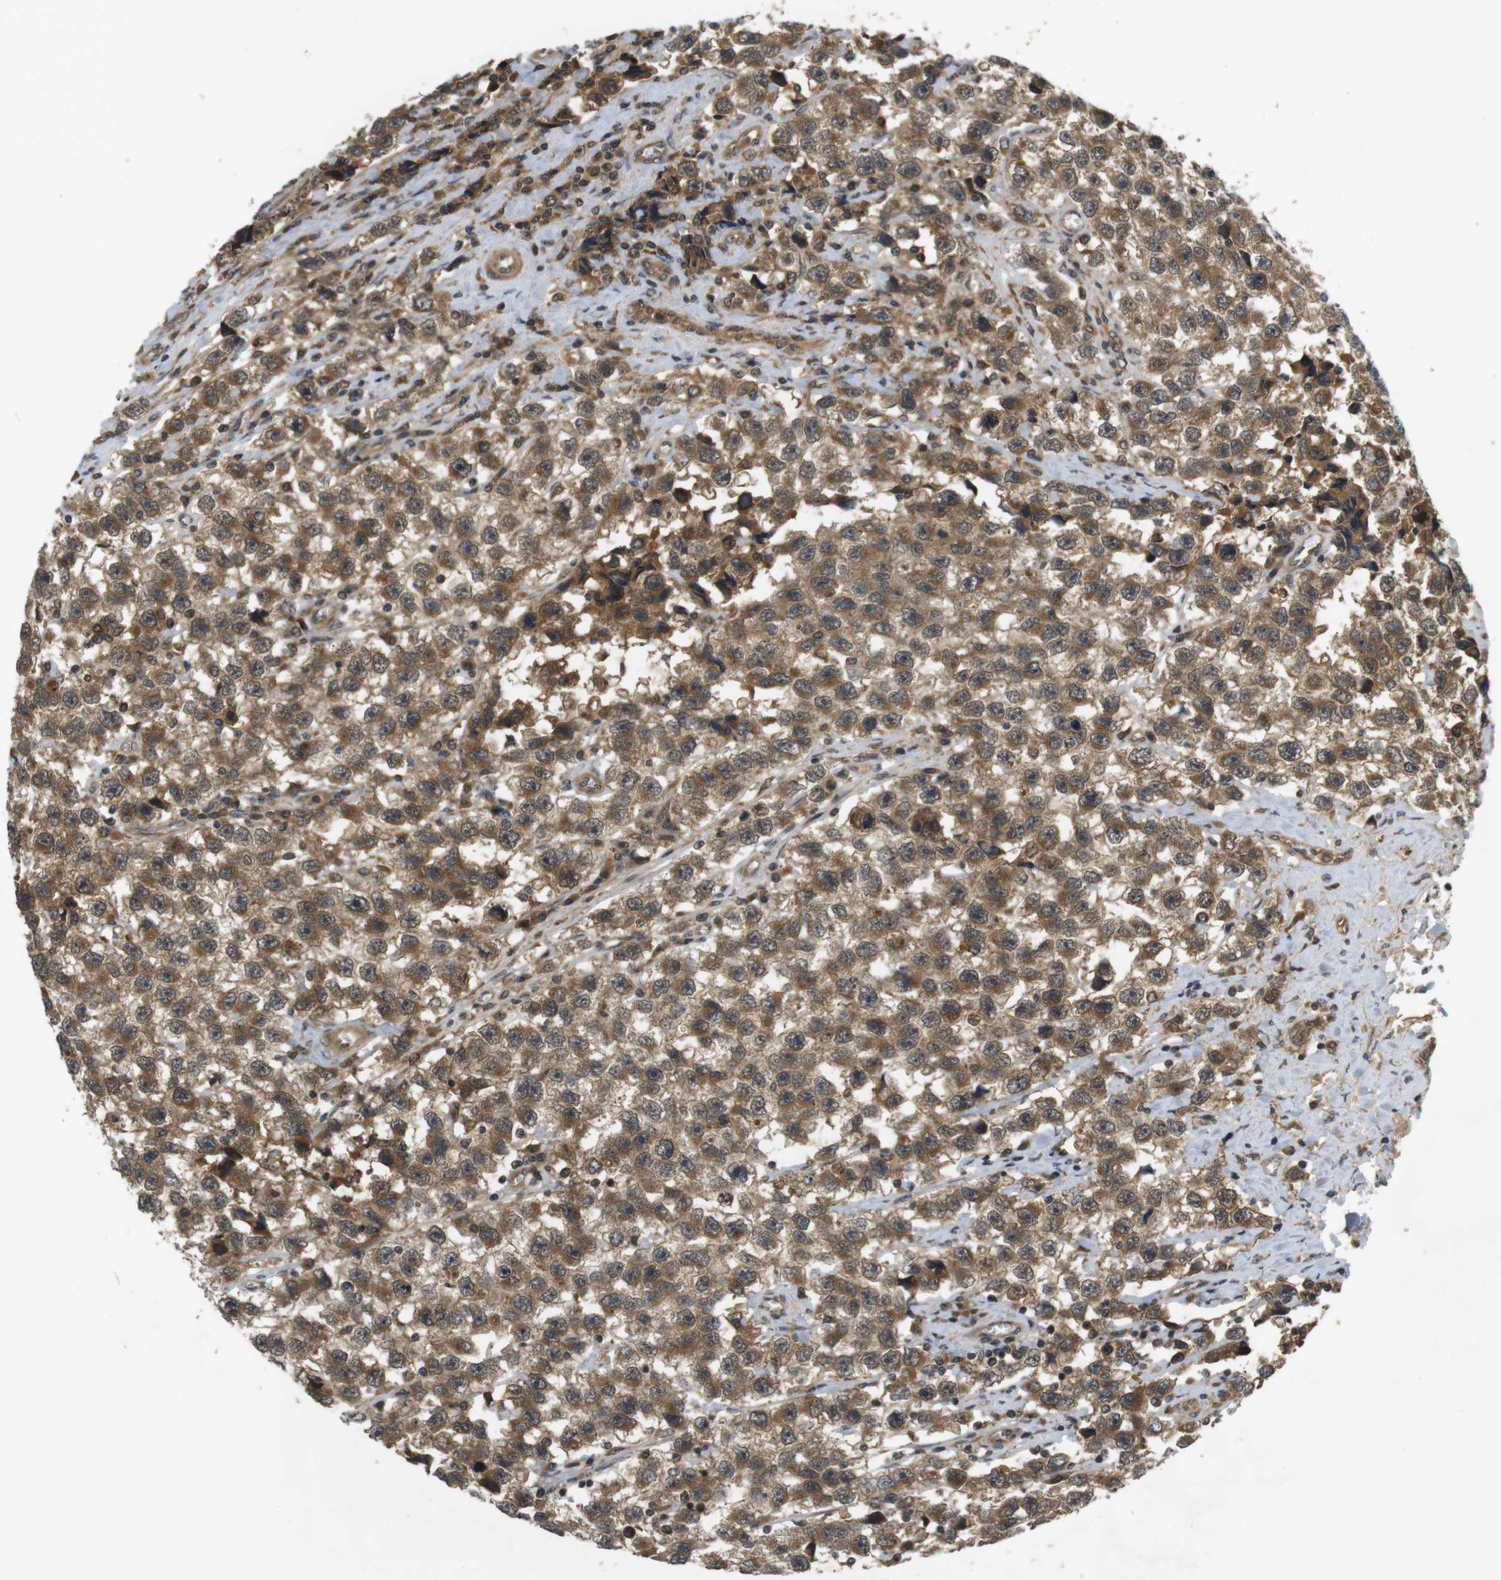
{"staining": {"intensity": "moderate", "quantity": ">75%", "location": "cytoplasmic/membranous"}, "tissue": "testis cancer", "cell_type": "Tumor cells", "image_type": "cancer", "snomed": [{"axis": "morphology", "description": "Seminoma, NOS"}, {"axis": "topography", "description": "Testis"}], "caption": "Protein expression analysis of testis cancer exhibits moderate cytoplasmic/membranous positivity in about >75% of tumor cells.", "gene": "NFKBIE", "patient": {"sex": "male", "age": 33}}